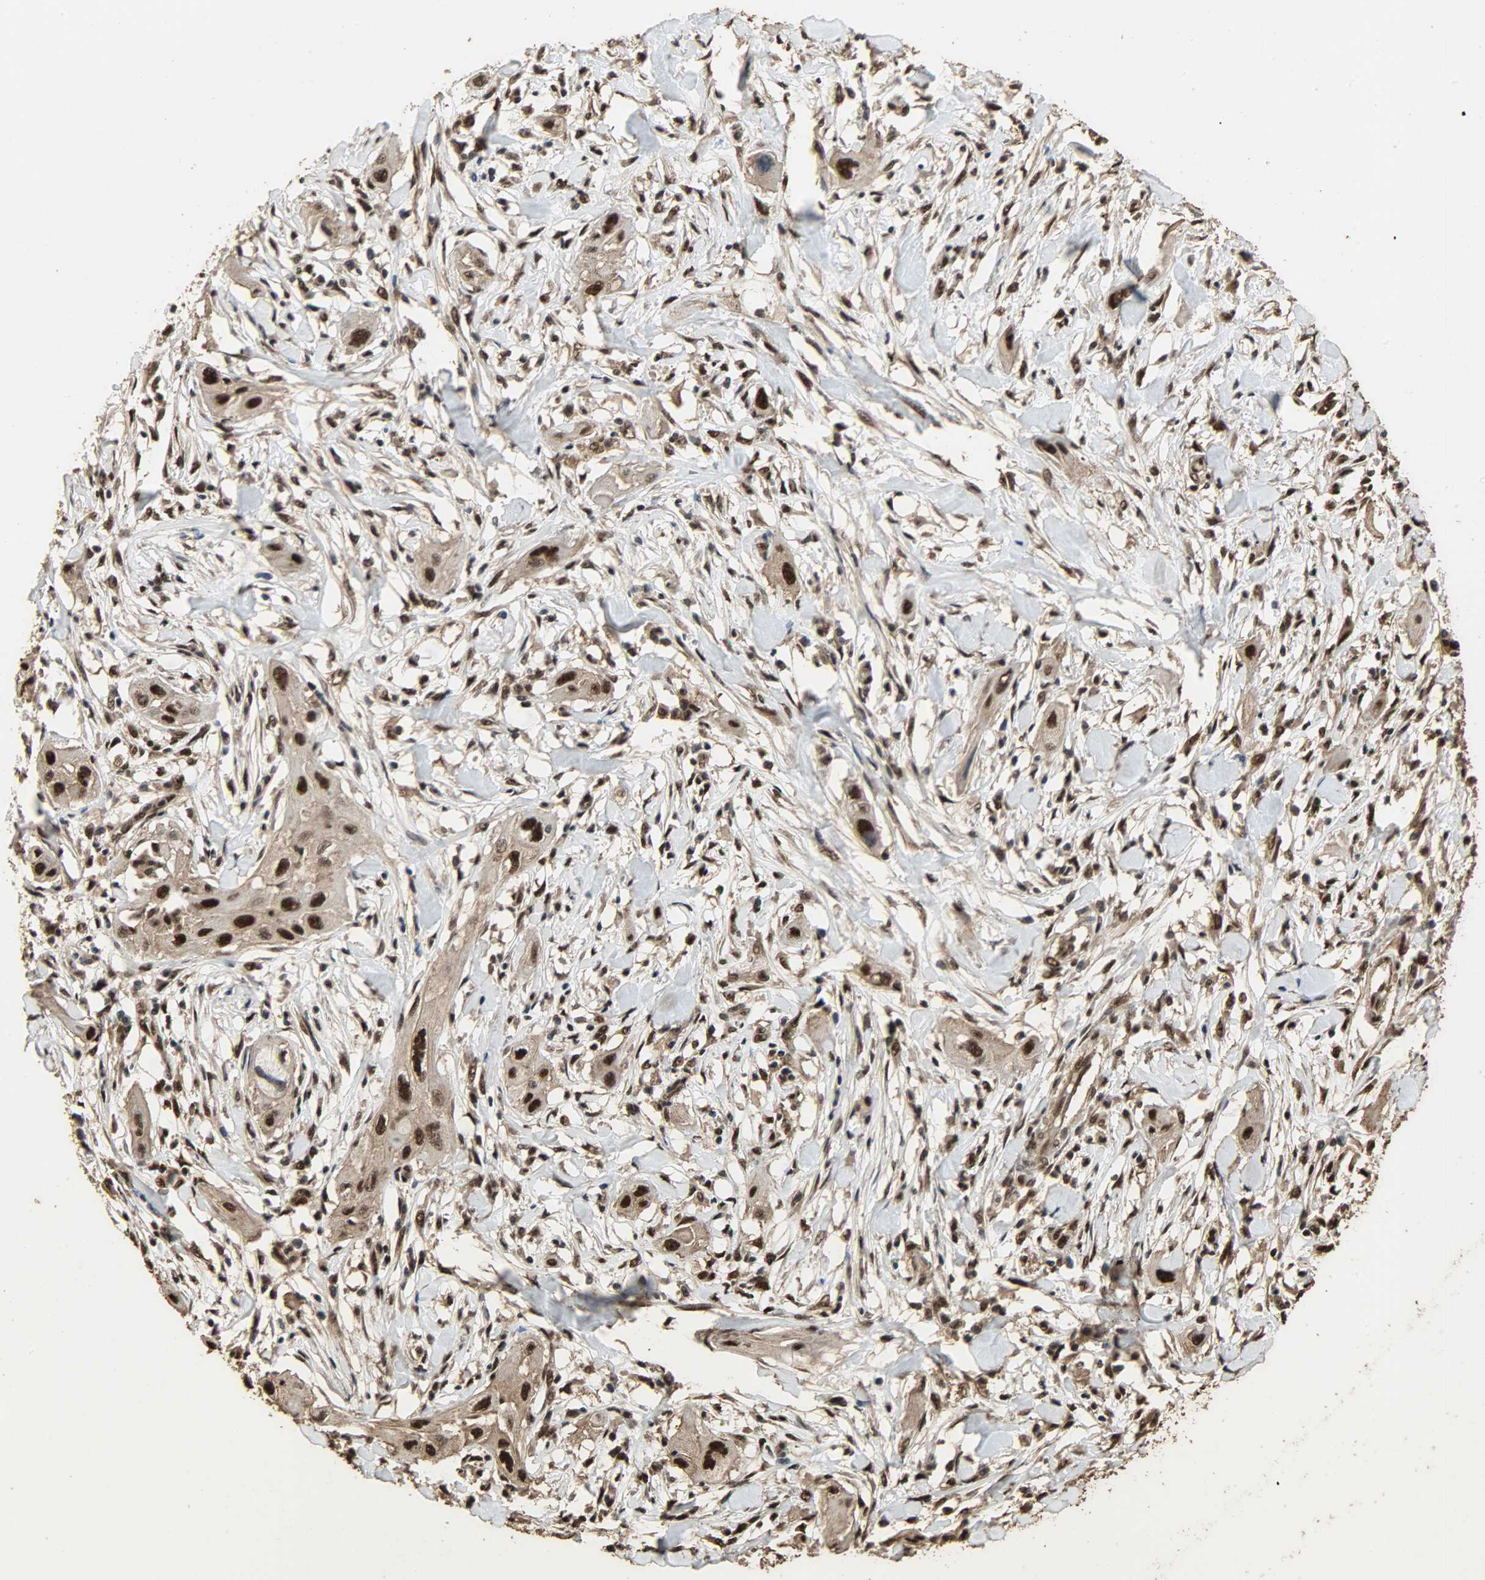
{"staining": {"intensity": "strong", "quantity": ">75%", "location": "cytoplasmic/membranous,nuclear"}, "tissue": "lung cancer", "cell_type": "Tumor cells", "image_type": "cancer", "snomed": [{"axis": "morphology", "description": "Squamous cell carcinoma, NOS"}, {"axis": "topography", "description": "Lung"}], "caption": "Immunohistochemistry (IHC) image of human lung cancer (squamous cell carcinoma) stained for a protein (brown), which demonstrates high levels of strong cytoplasmic/membranous and nuclear positivity in about >75% of tumor cells.", "gene": "CCNT2", "patient": {"sex": "female", "age": 47}}